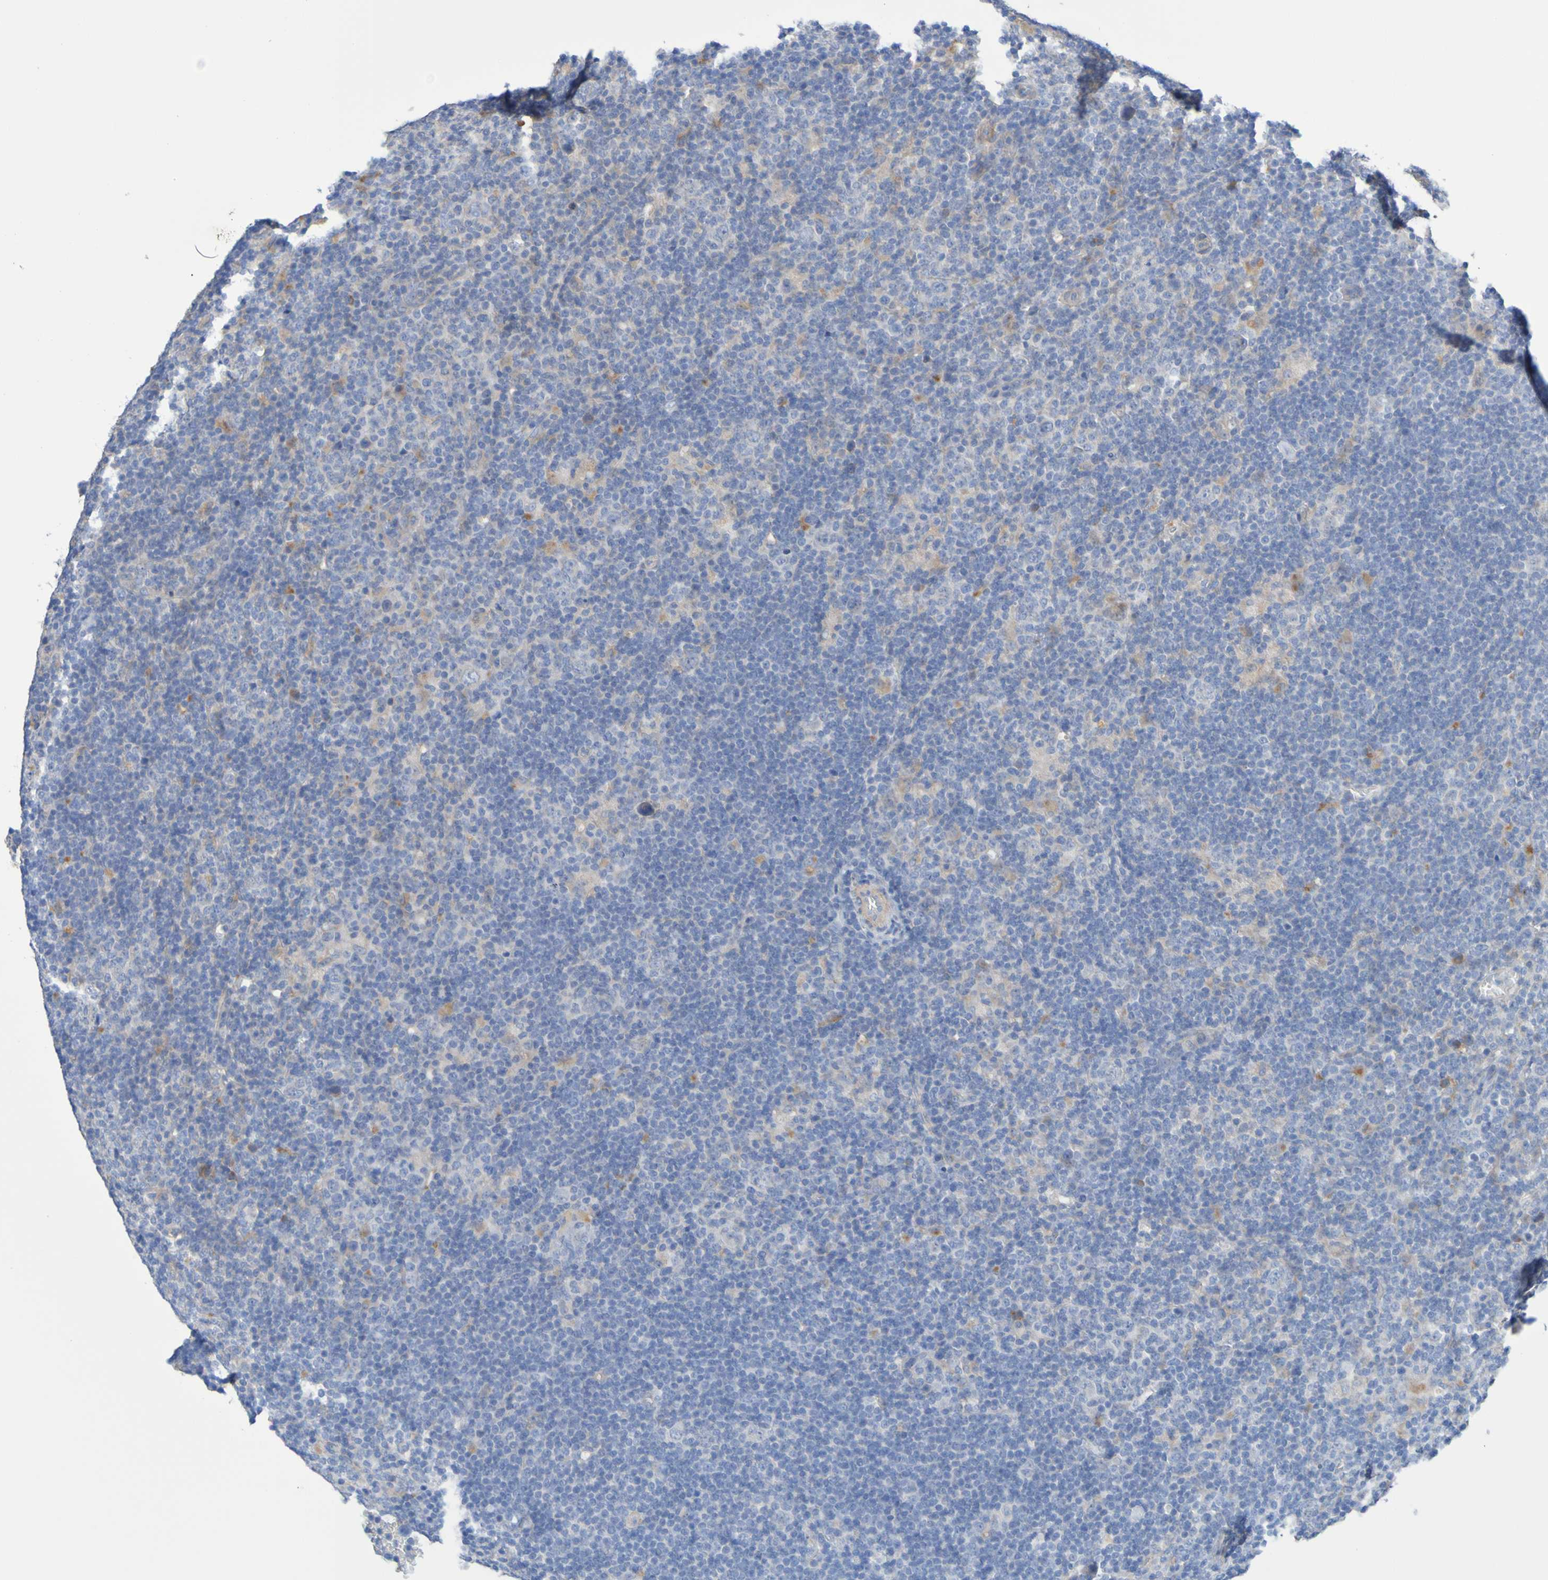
{"staining": {"intensity": "weak", "quantity": ">75%", "location": "cytoplasmic/membranous"}, "tissue": "lymphoma", "cell_type": "Tumor cells", "image_type": "cancer", "snomed": [{"axis": "morphology", "description": "Hodgkin's disease, NOS"}, {"axis": "topography", "description": "Lymph node"}], "caption": "Tumor cells demonstrate low levels of weak cytoplasmic/membranous staining in about >75% of cells in lymphoma.", "gene": "SRPRB", "patient": {"sex": "female", "age": 57}}